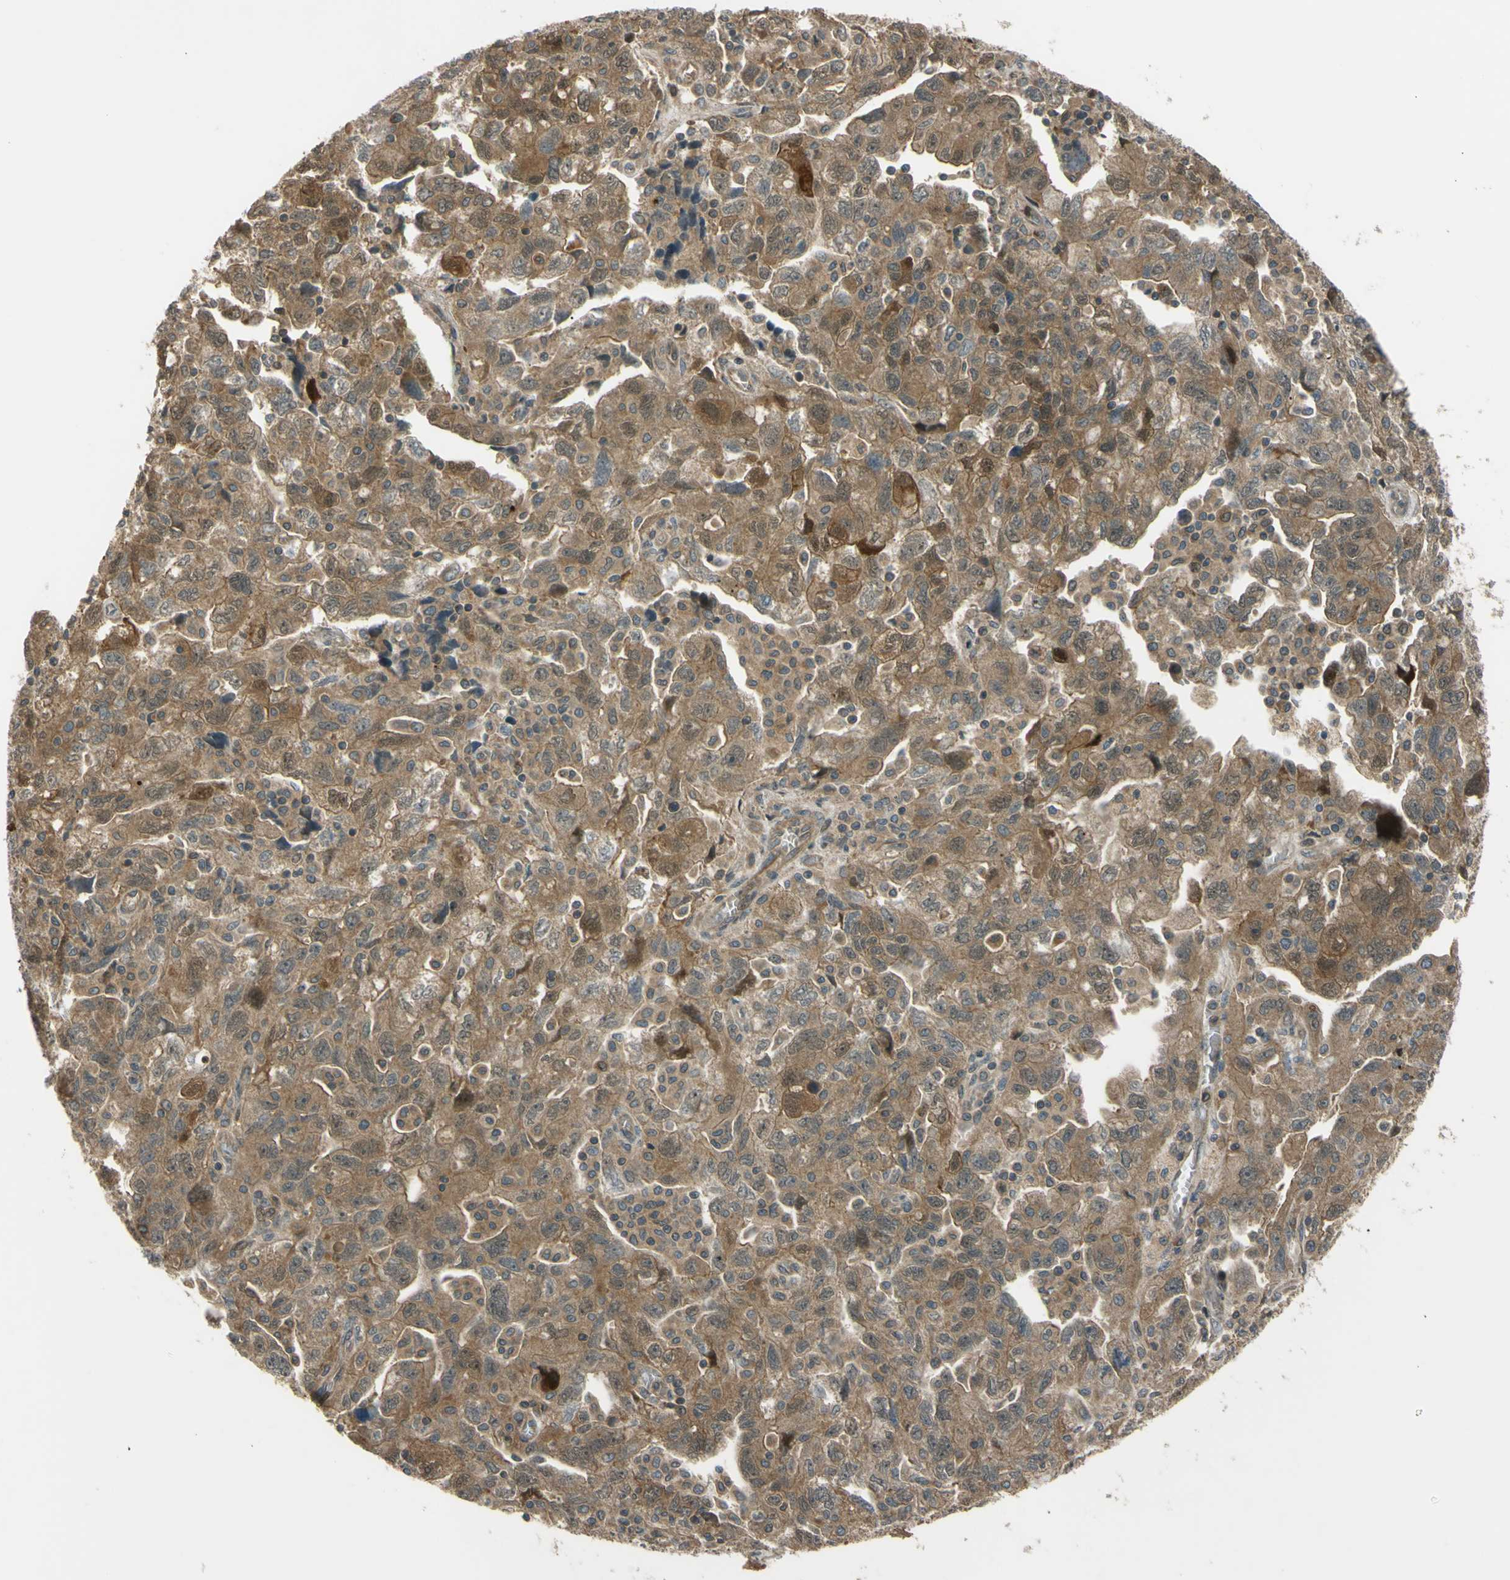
{"staining": {"intensity": "moderate", "quantity": ">75%", "location": "cytoplasmic/membranous"}, "tissue": "ovarian cancer", "cell_type": "Tumor cells", "image_type": "cancer", "snomed": [{"axis": "morphology", "description": "Carcinoma, NOS"}, {"axis": "morphology", "description": "Cystadenocarcinoma, serous, NOS"}, {"axis": "topography", "description": "Ovary"}], "caption": "Protein staining displays moderate cytoplasmic/membranous positivity in approximately >75% of tumor cells in serous cystadenocarcinoma (ovarian). (Brightfield microscopy of DAB IHC at high magnification).", "gene": "FLII", "patient": {"sex": "female", "age": 69}}